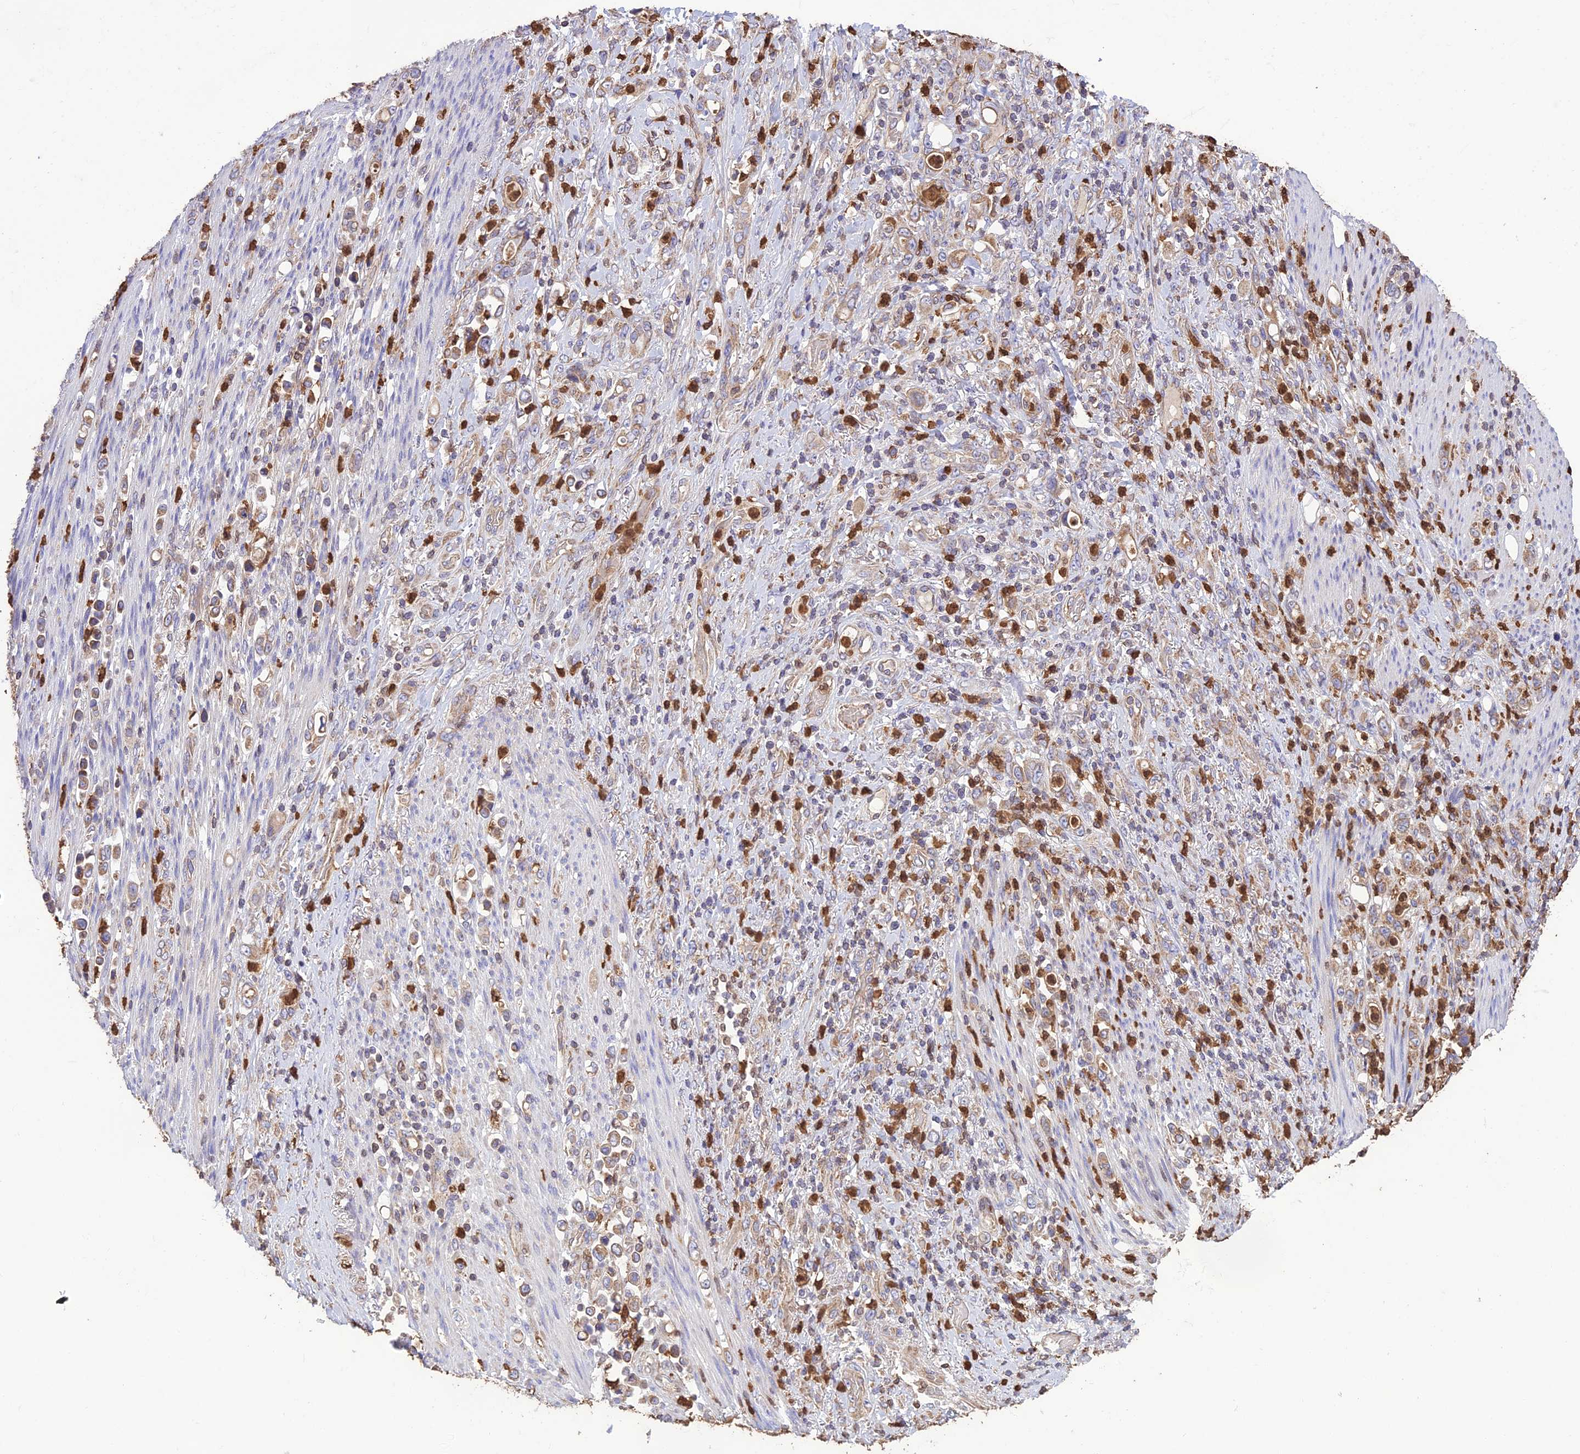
{"staining": {"intensity": "weak", "quantity": "25%-75%", "location": "cytoplasmic/membranous"}, "tissue": "stomach cancer", "cell_type": "Tumor cells", "image_type": "cancer", "snomed": [{"axis": "morphology", "description": "Normal tissue, NOS"}, {"axis": "morphology", "description": "Adenocarcinoma, NOS"}, {"axis": "topography", "description": "Stomach"}], "caption": "Stomach adenocarcinoma stained with DAB (3,3'-diaminobenzidine) IHC reveals low levels of weak cytoplasmic/membranous expression in approximately 25%-75% of tumor cells.", "gene": "PKHD1L1", "patient": {"sex": "female", "age": 79}}